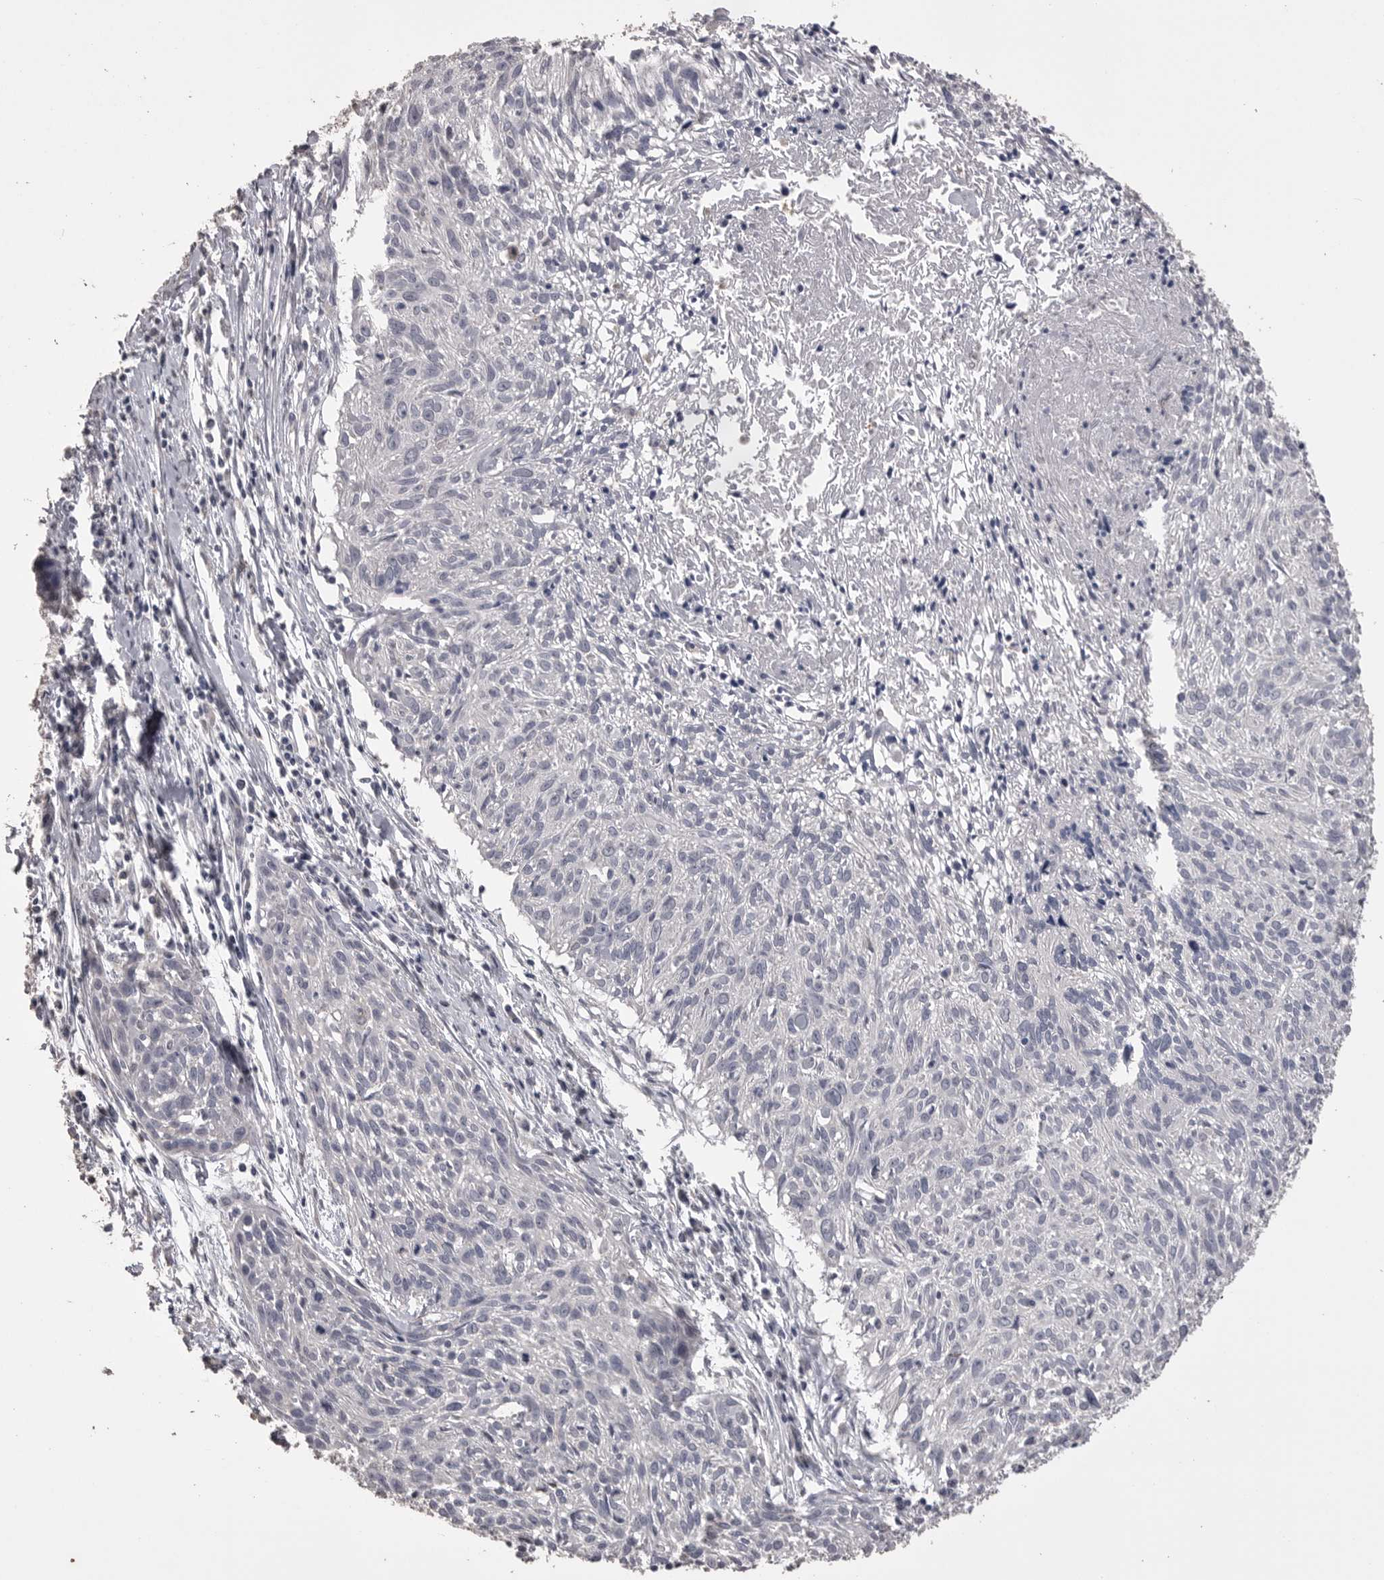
{"staining": {"intensity": "negative", "quantity": "none", "location": "none"}, "tissue": "cervical cancer", "cell_type": "Tumor cells", "image_type": "cancer", "snomed": [{"axis": "morphology", "description": "Squamous cell carcinoma, NOS"}, {"axis": "topography", "description": "Cervix"}], "caption": "Immunohistochemistry histopathology image of neoplastic tissue: cervical cancer stained with DAB shows no significant protein positivity in tumor cells.", "gene": "MMP7", "patient": {"sex": "female", "age": 51}}